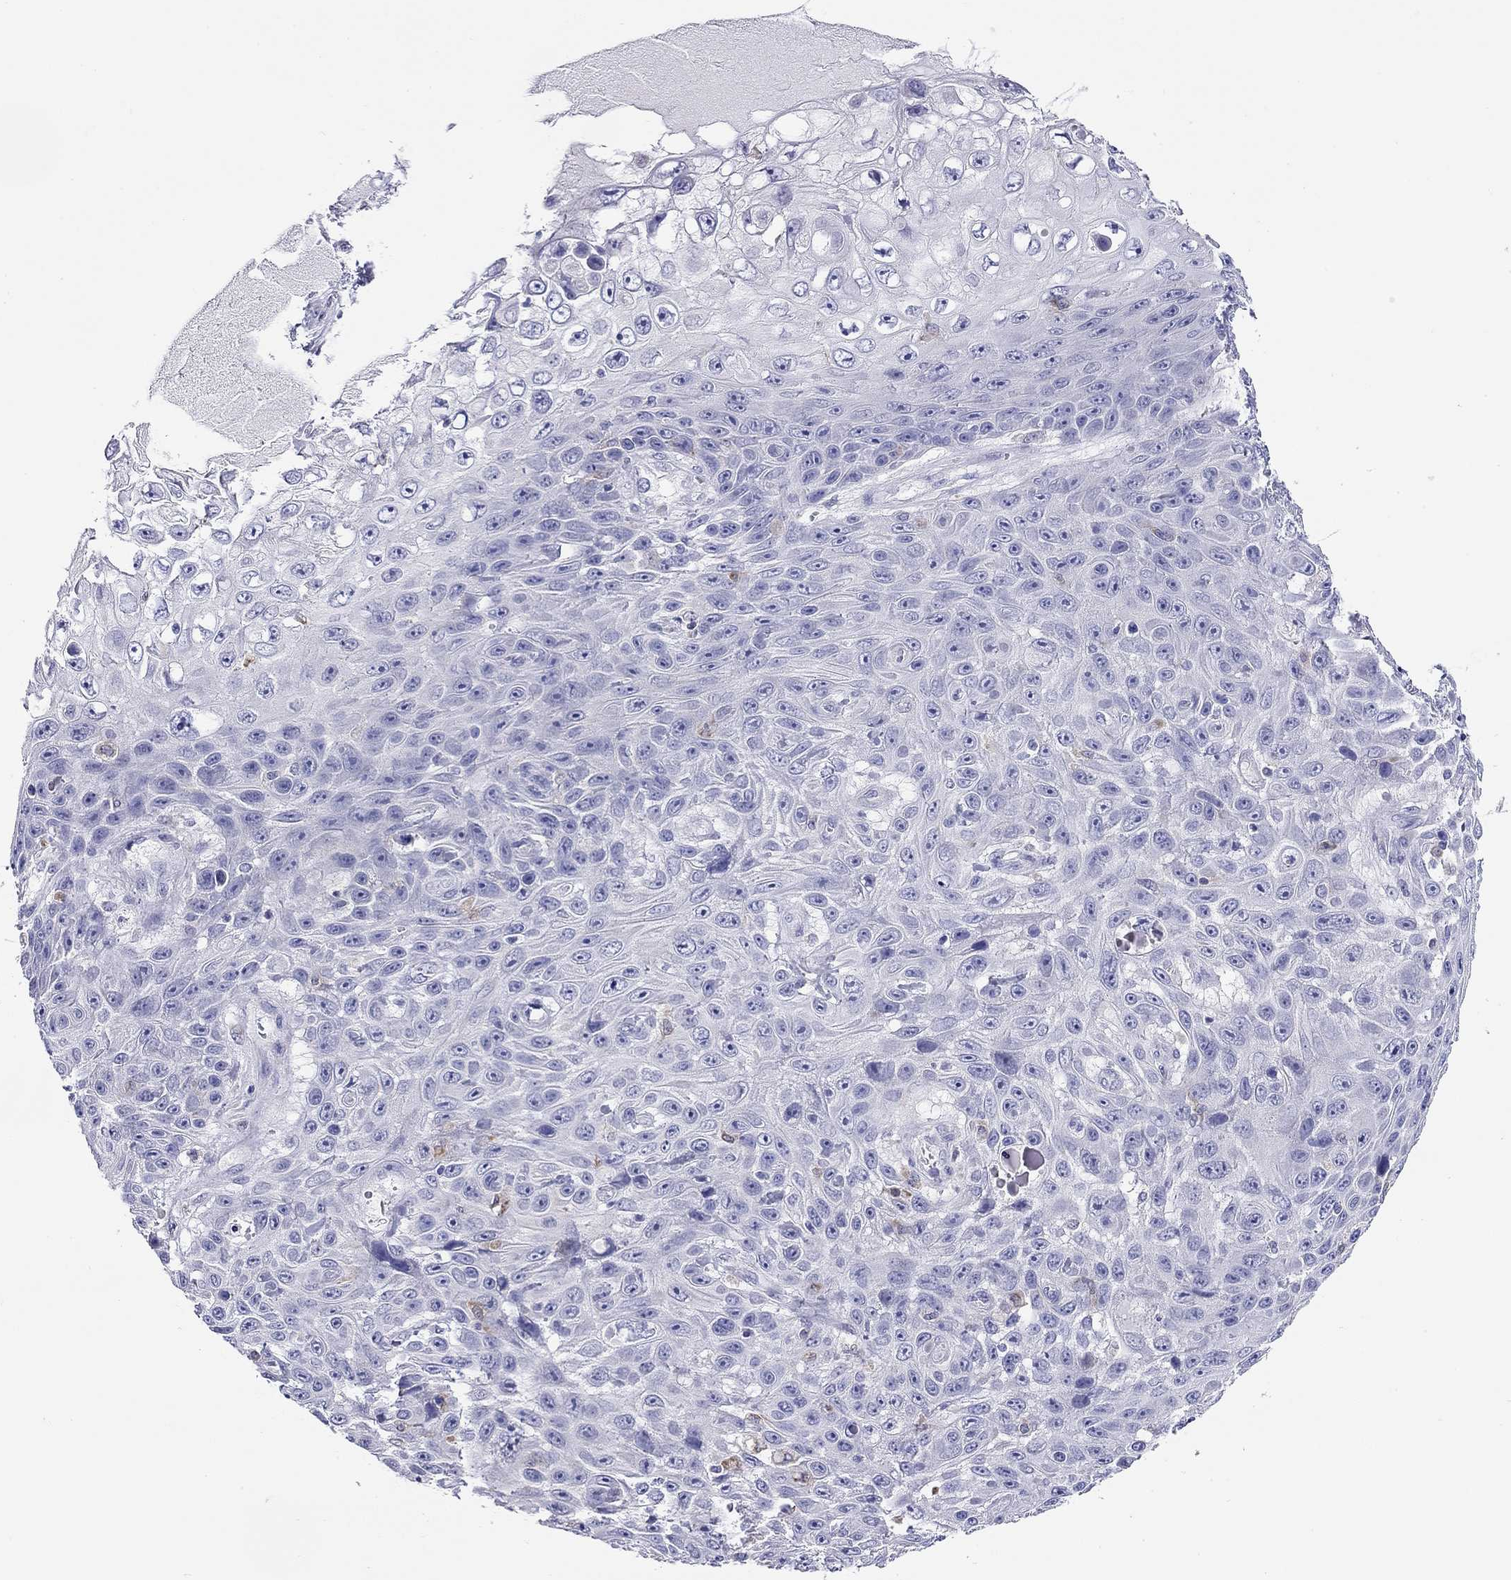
{"staining": {"intensity": "negative", "quantity": "none", "location": "none"}, "tissue": "skin cancer", "cell_type": "Tumor cells", "image_type": "cancer", "snomed": [{"axis": "morphology", "description": "Squamous cell carcinoma, NOS"}, {"axis": "topography", "description": "Skin"}], "caption": "There is no significant positivity in tumor cells of skin cancer.", "gene": "SLC46A2", "patient": {"sex": "male", "age": 82}}